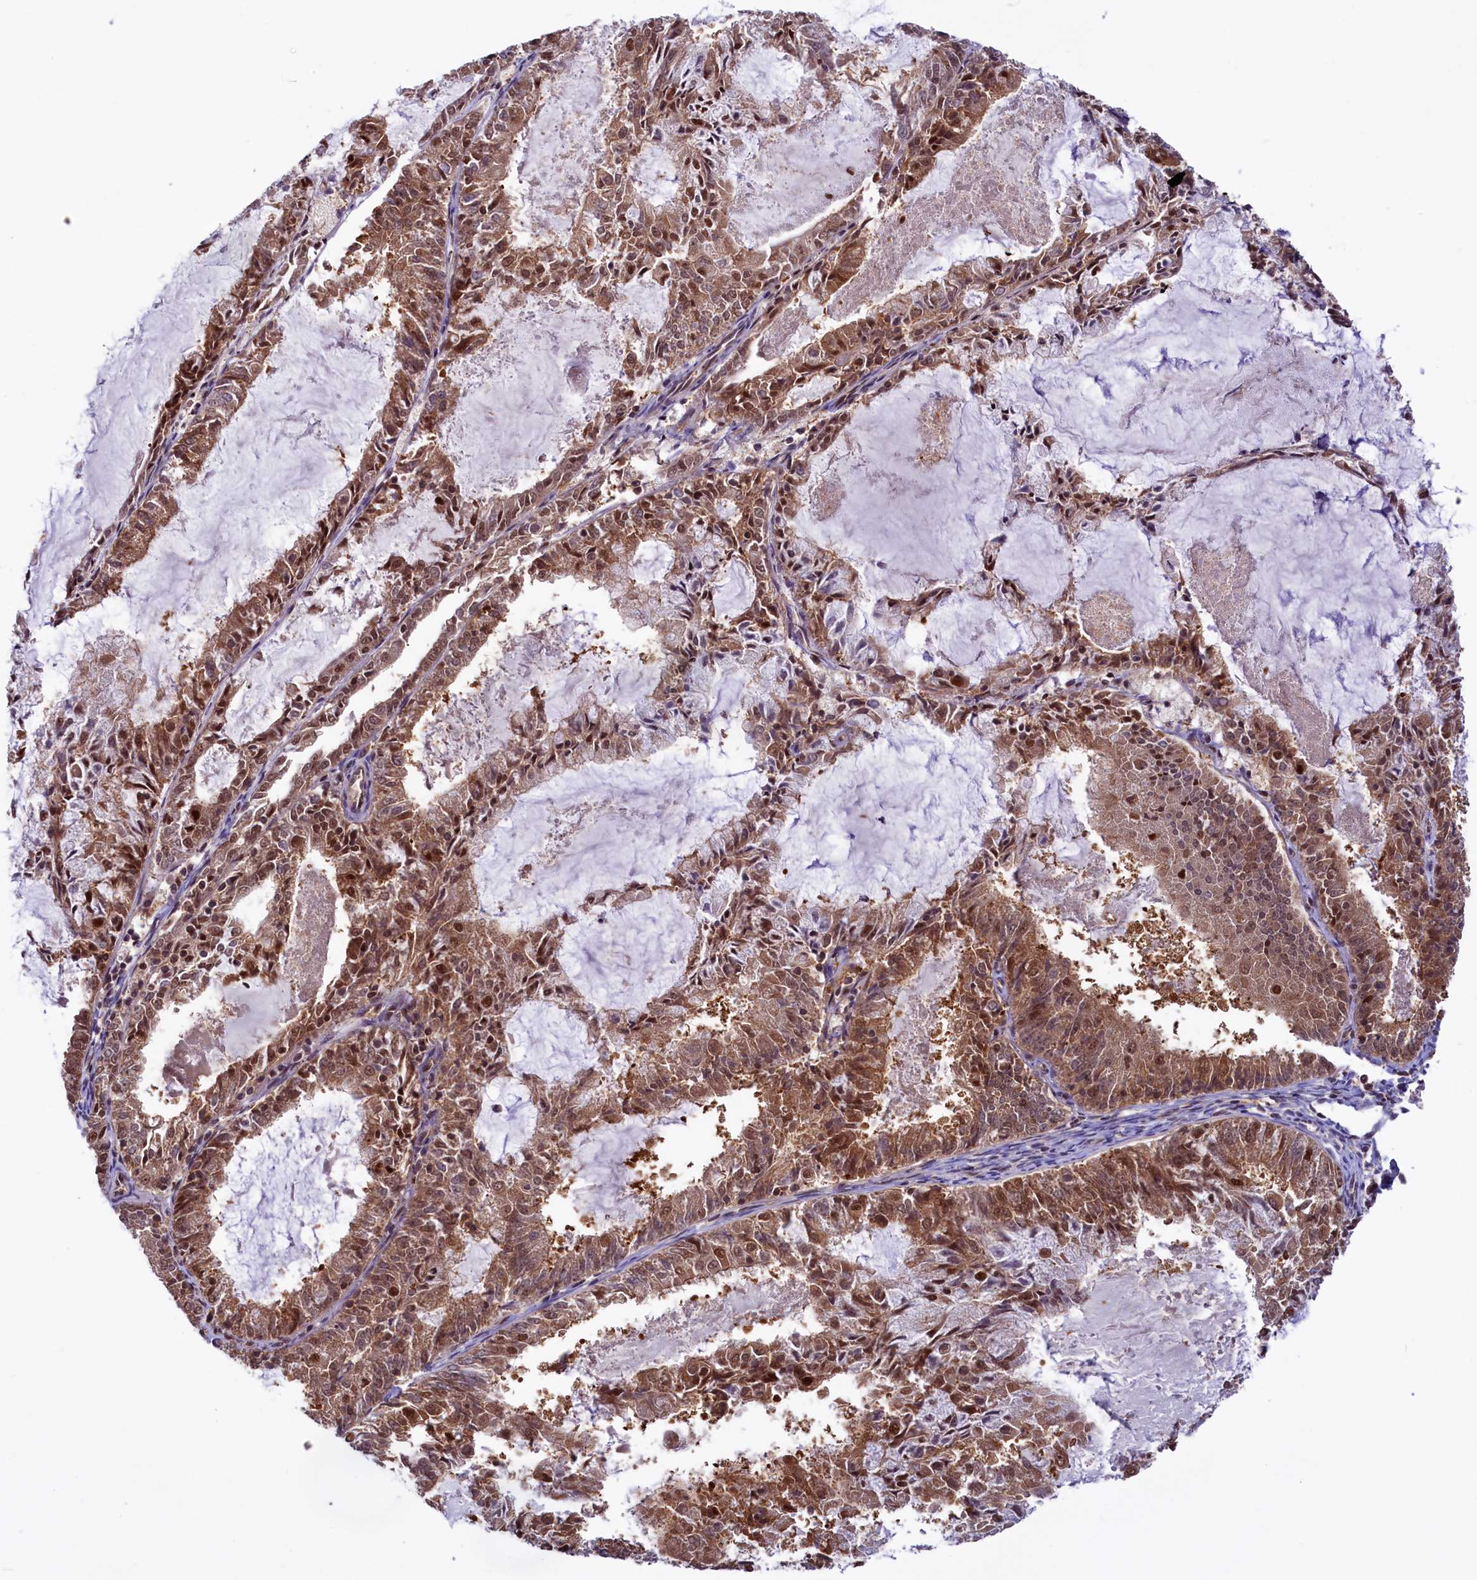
{"staining": {"intensity": "moderate", "quantity": ">75%", "location": "cytoplasmic/membranous,nuclear"}, "tissue": "endometrial cancer", "cell_type": "Tumor cells", "image_type": "cancer", "snomed": [{"axis": "morphology", "description": "Adenocarcinoma, NOS"}, {"axis": "topography", "description": "Endometrium"}], "caption": "Immunohistochemical staining of endometrial cancer (adenocarcinoma) exhibits medium levels of moderate cytoplasmic/membranous and nuclear expression in approximately >75% of tumor cells.", "gene": "SLC7A6OS", "patient": {"sex": "female", "age": 57}}